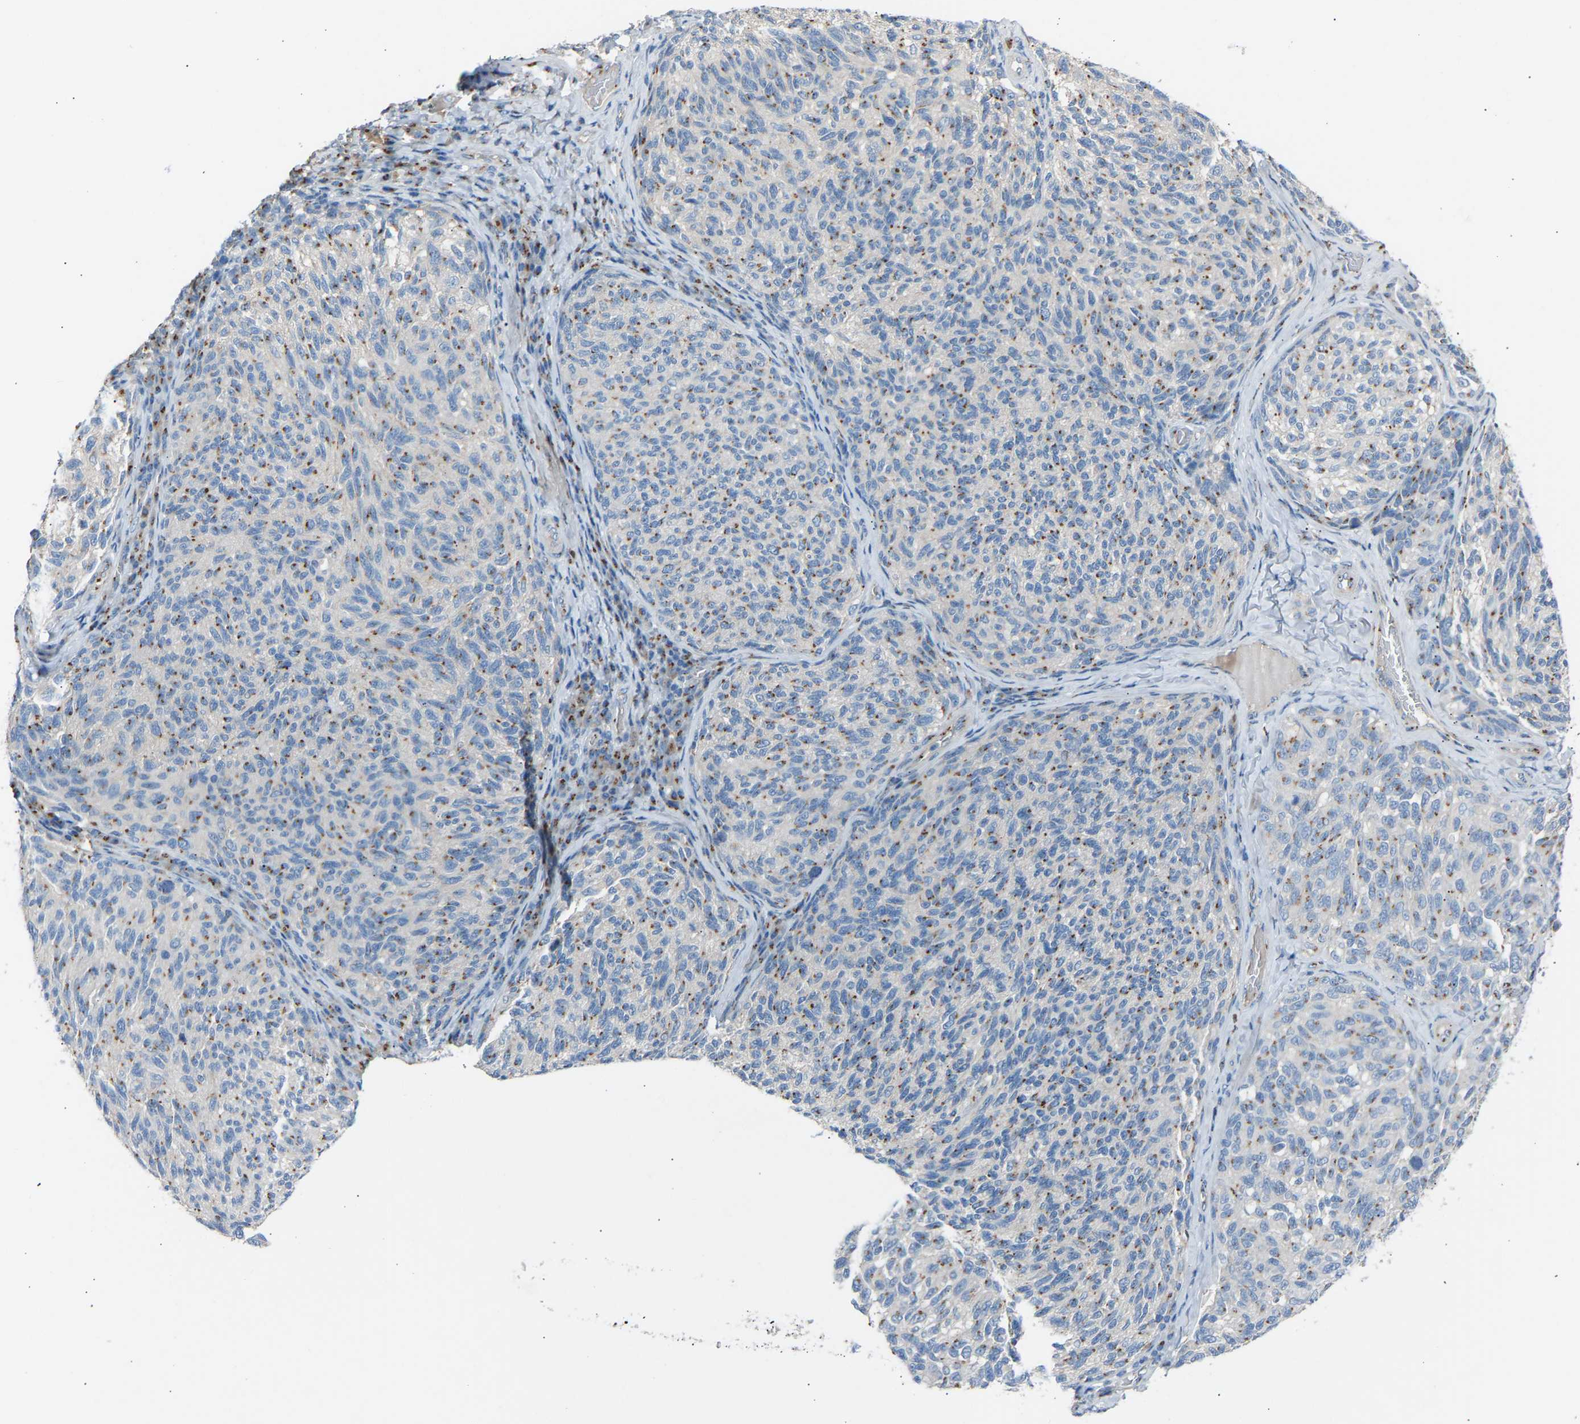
{"staining": {"intensity": "weak", "quantity": ">75%", "location": "cytoplasmic/membranous"}, "tissue": "melanoma", "cell_type": "Tumor cells", "image_type": "cancer", "snomed": [{"axis": "morphology", "description": "Malignant melanoma, NOS"}, {"axis": "topography", "description": "Skin"}], "caption": "Immunohistochemistry (IHC) histopathology image of malignant melanoma stained for a protein (brown), which demonstrates low levels of weak cytoplasmic/membranous expression in about >75% of tumor cells.", "gene": "CYREN", "patient": {"sex": "female", "age": 73}}